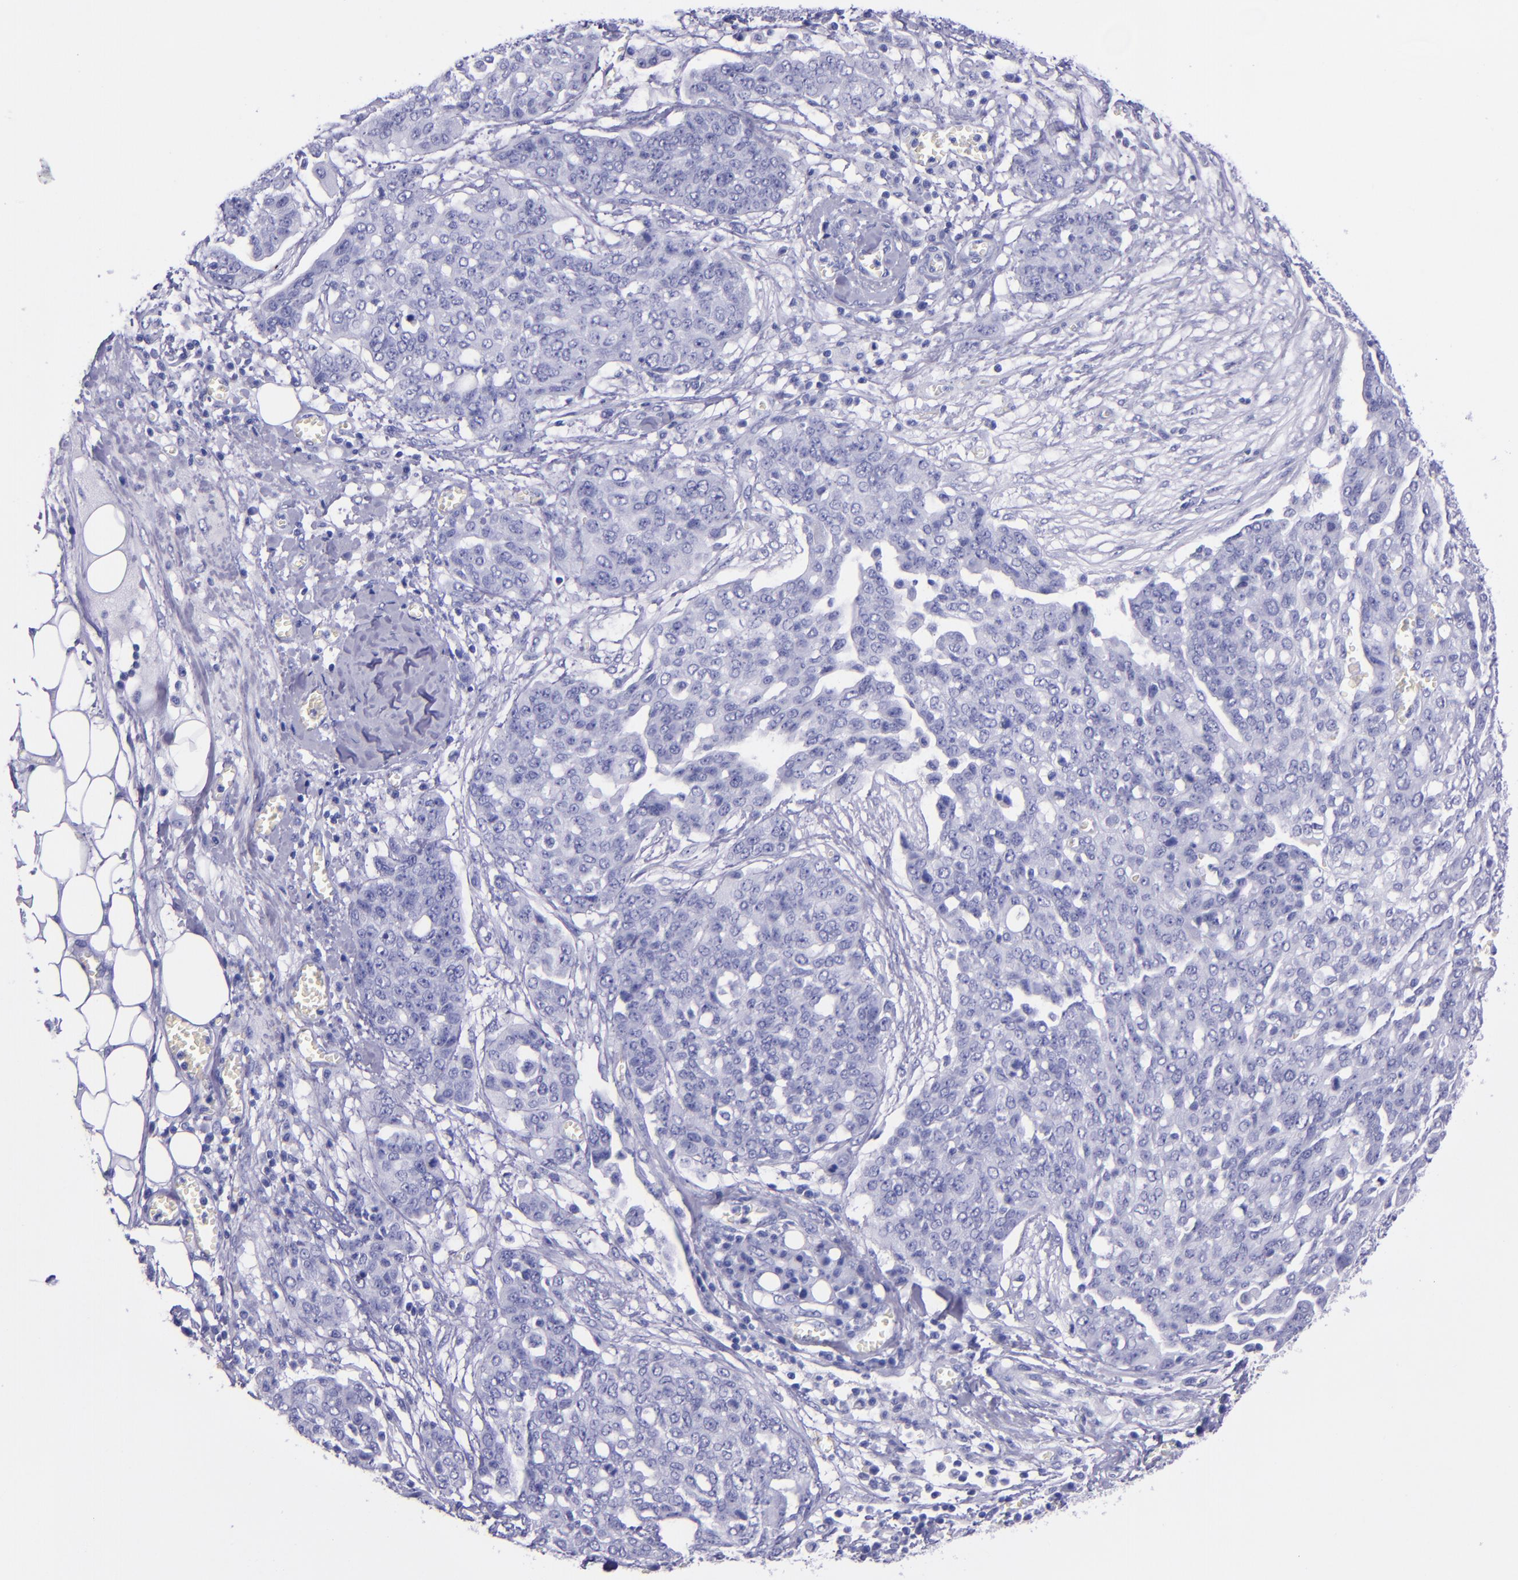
{"staining": {"intensity": "negative", "quantity": "none", "location": "none"}, "tissue": "ovarian cancer", "cell_type": "Tumor cells", "image_type": "cancer", "snomed": [{"axis": "morphology", "description": "Cystadenocarcinoma, serous, NOS"}, {"axis": "topography", "description": "Soft tissue"}, {"axis": "topography", "description": "Ovary"}], "caption": "Immunohistochemical staining of ovarian serous cystadenocarcinoma demonstrates no significant staining in tumor cells.", "gene": "MBP", "patient": {"sex": "female", "age": 57}}